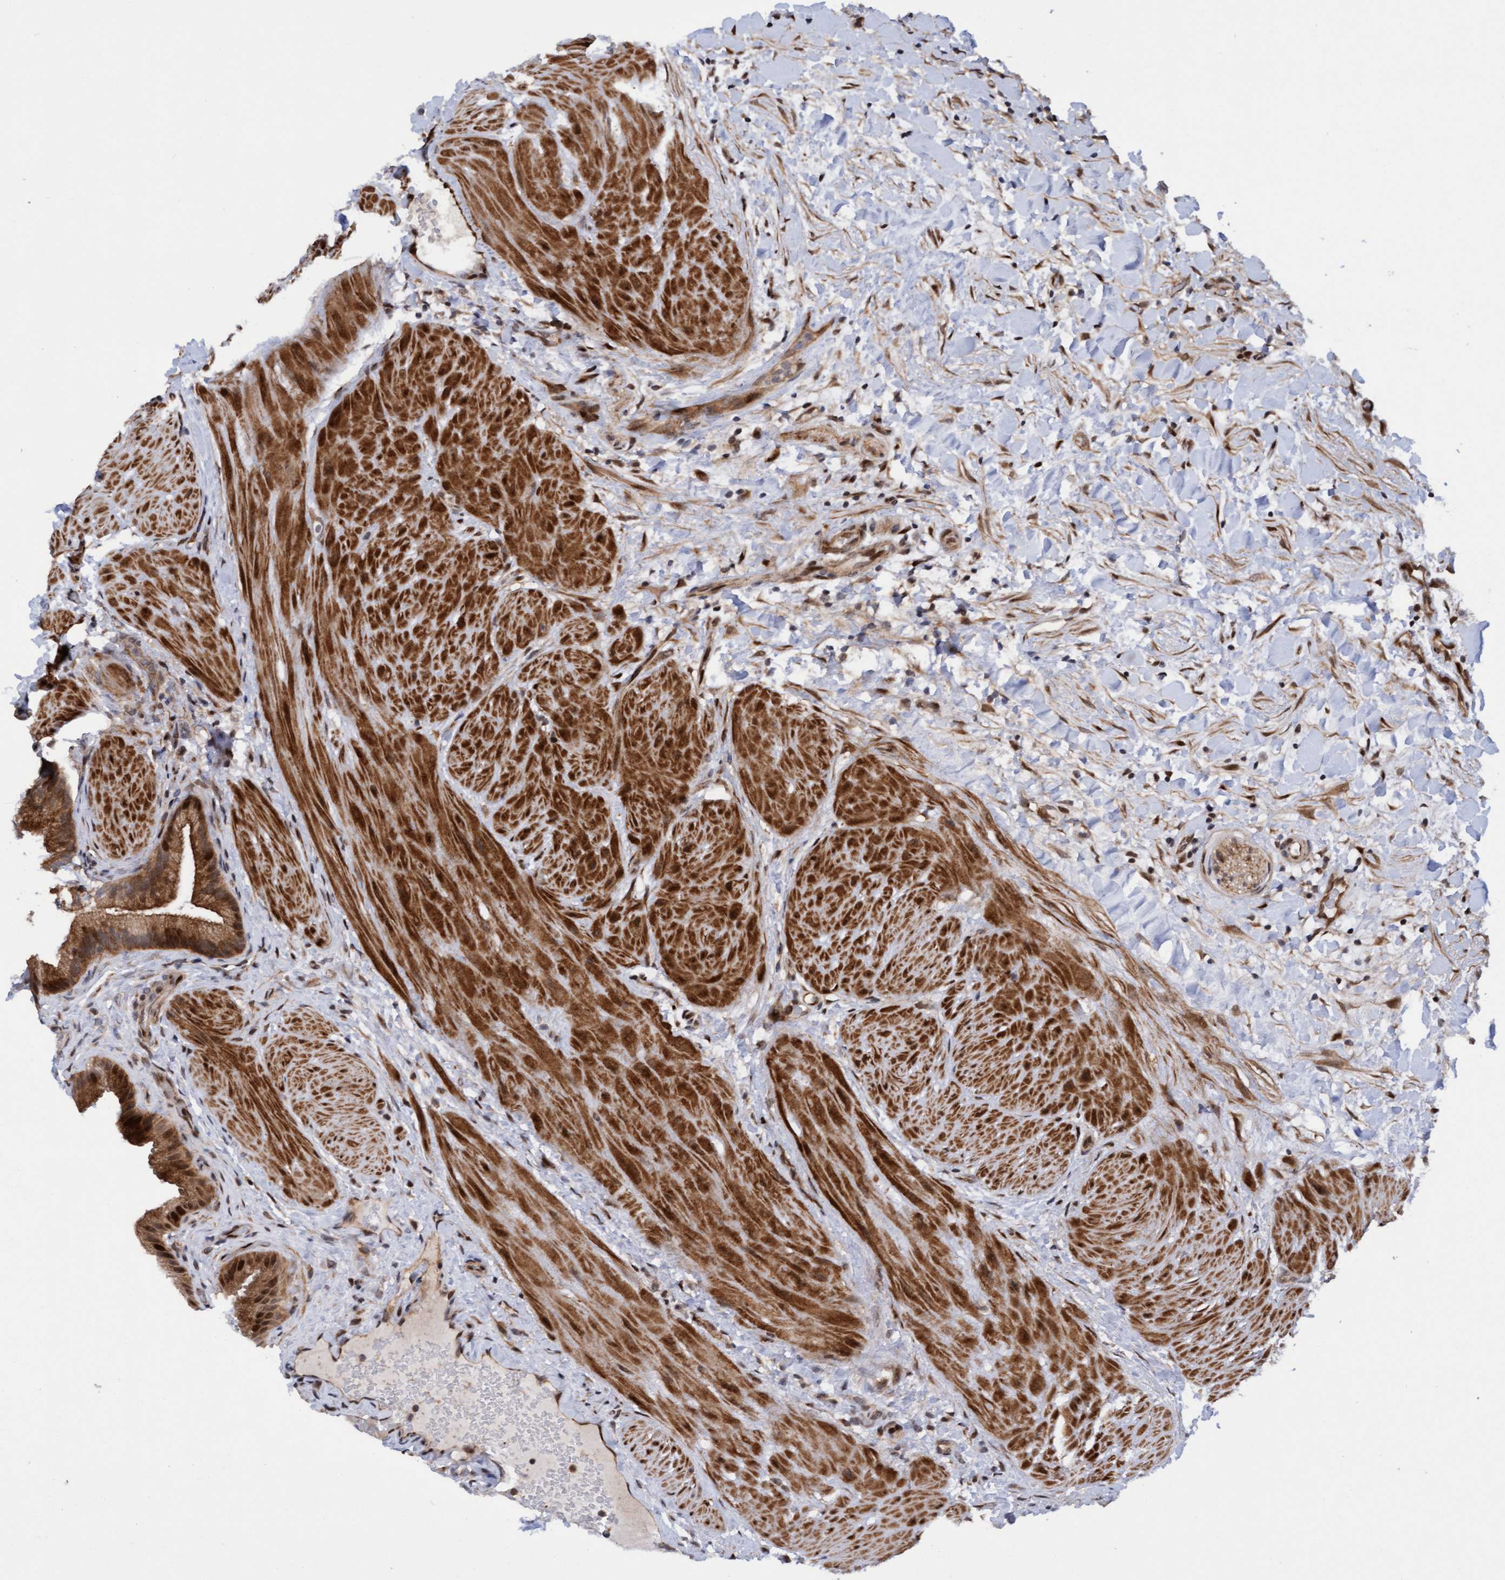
{"staining": {"intensity": "moderate", "quantity": ">75%", "location": "cytoplasmic/membranous,nuclear"}, "tissue": "gallbladder", "cell_type": "Glandular cells", "image_type": "normal", "snomed": [{"axis": "morphology", "description": "Normal tissue, NOS"}, {"axis": "topography", "description": "Gallbladder"}], "caption": "Human gallbladder stained for a protein (brown) reveals moderate cytoplasmic/membranous,nuclear positive staining in approximately >75% of glandular cells.", "gene": "ITFG1", "patient": {"sex": "male", "age": 49}}